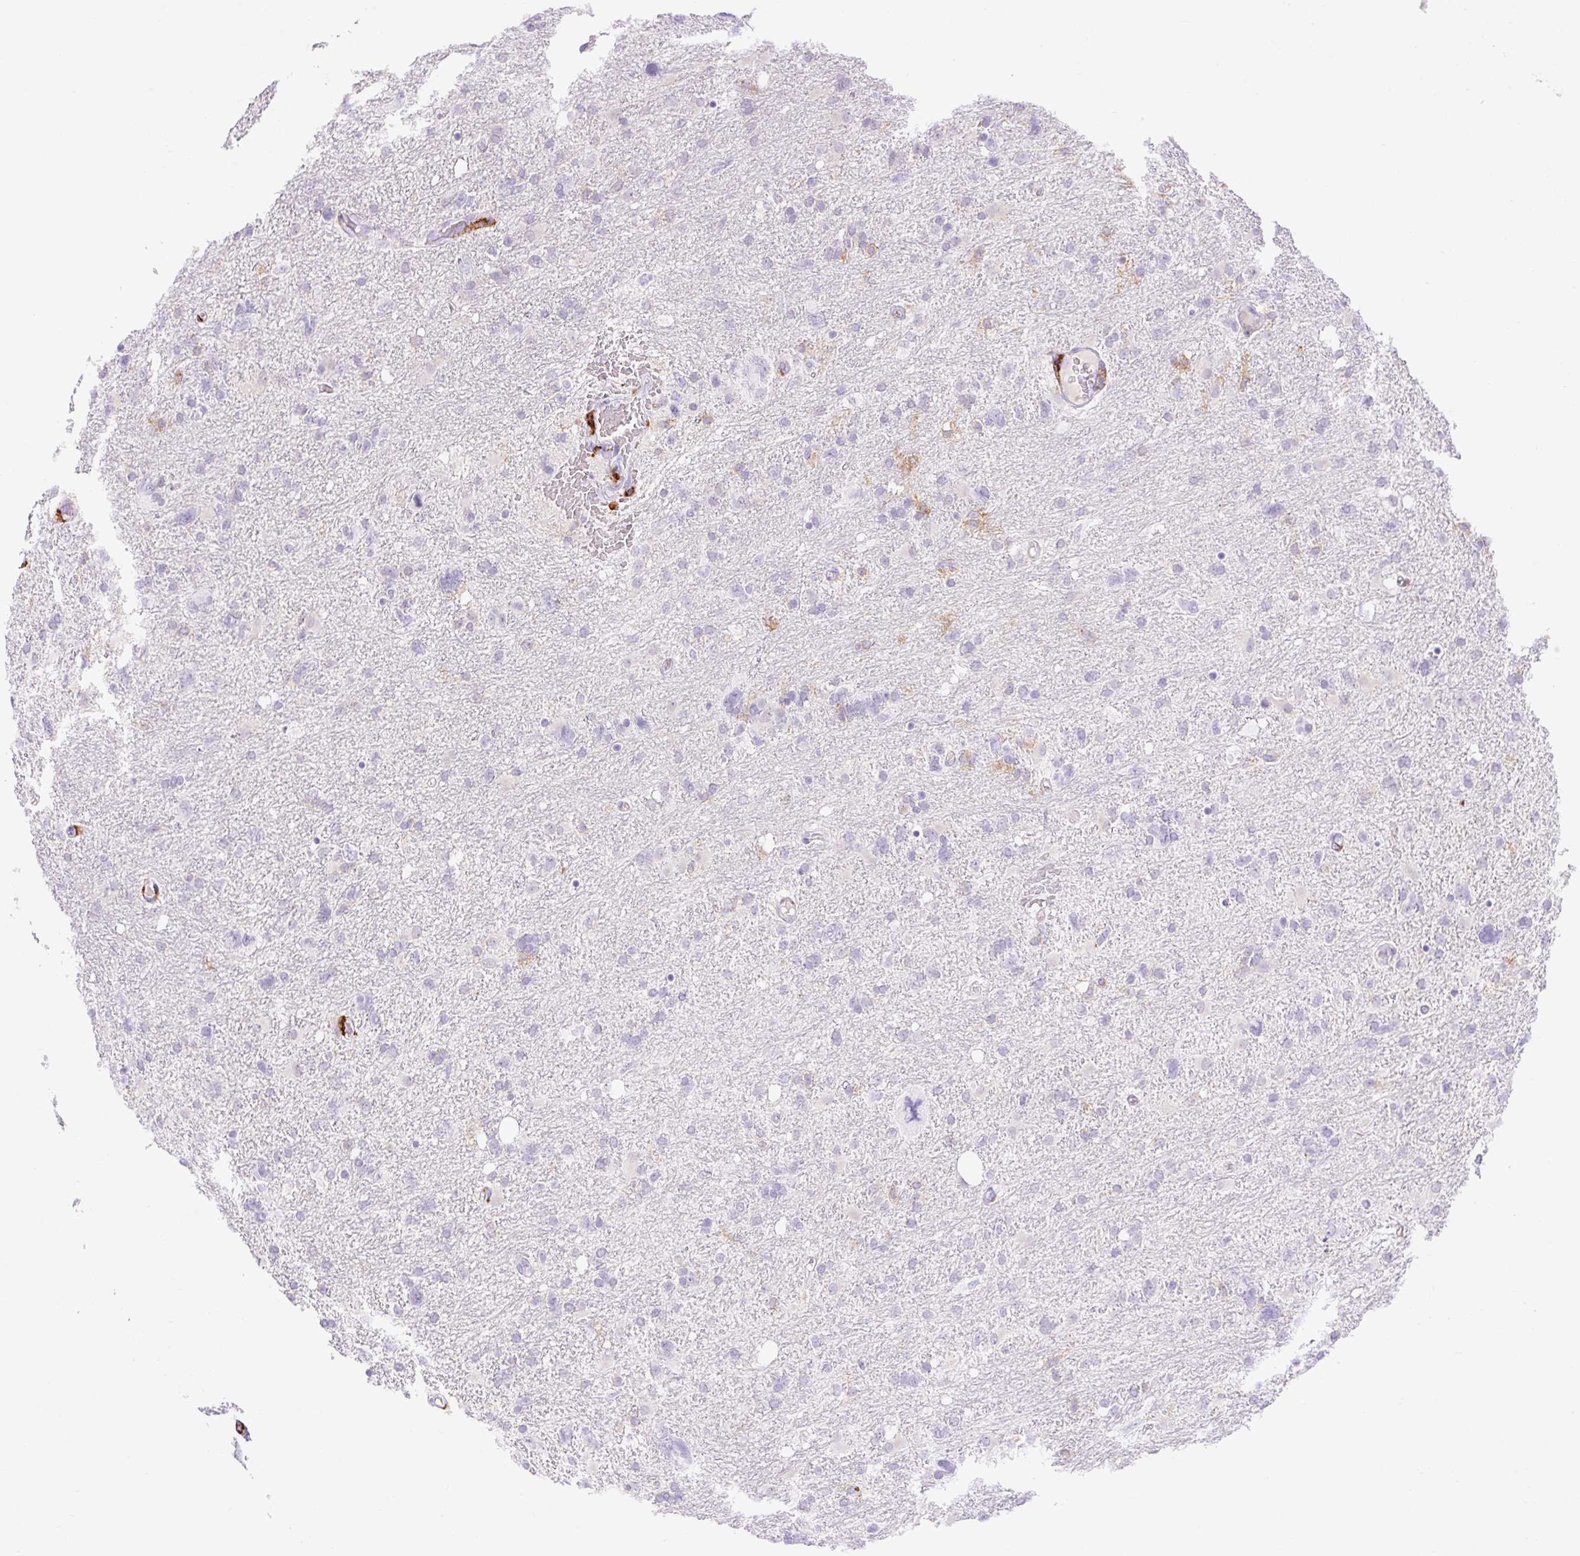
{"staining": {"intensity": "negative", "quantity": "none", "location": "none"}, "tissue": "glioma", "cell_type": "Tumor cells", "image_type": "cancer", "snomed": [{"axis": "morphology", "description": "Glioma, malignant, High grade"}, {"axis": "topography", "description": "Brain"}], "caption": "This is an immunohistochemistry image of malignant high-grade glioma. There is no staining in tumor cells.", "gene": "SIGLEC1", "patient": {"sex": "male", "age": 61}}